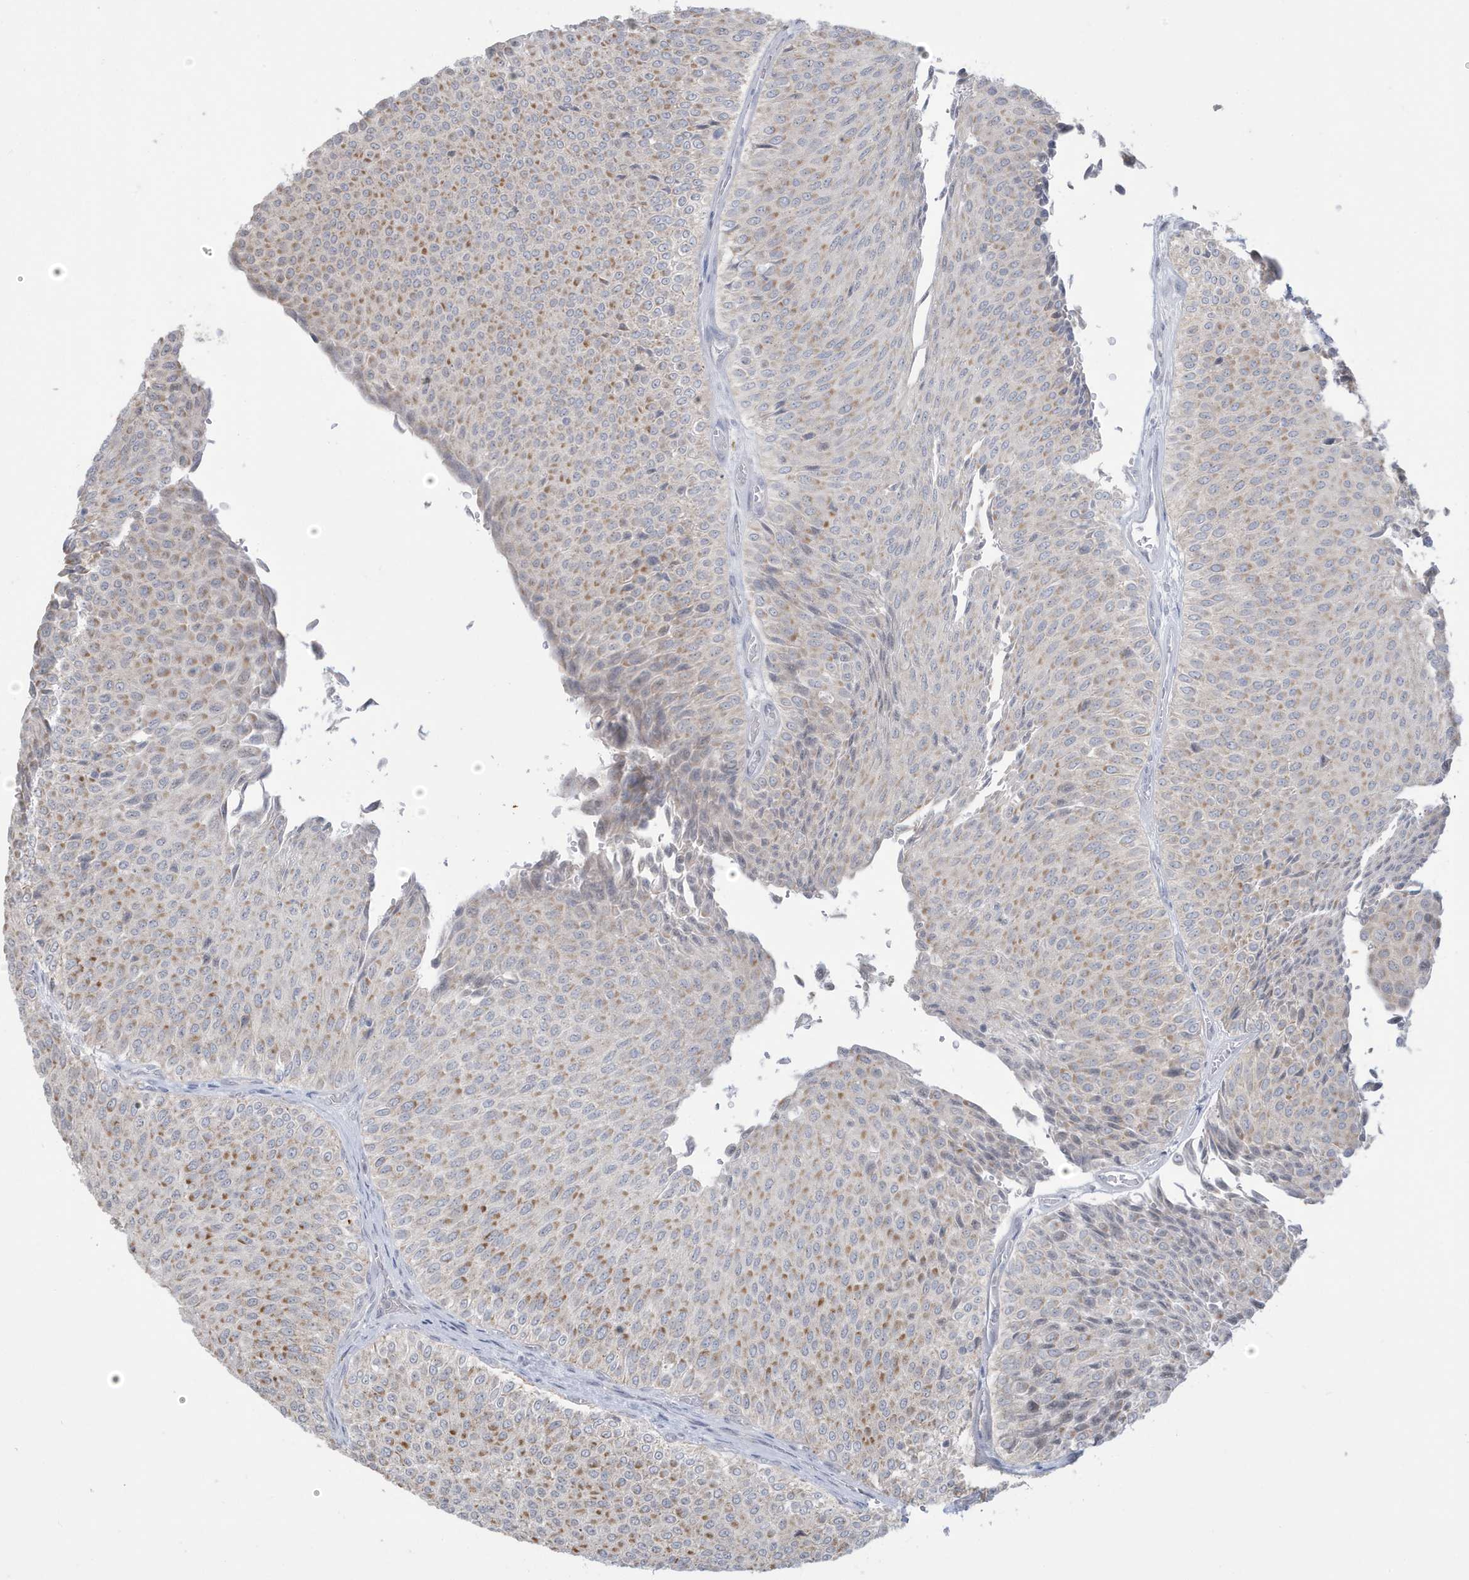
{"staining": {"intensity": "moderate", "quantity": "<25%", "location": "cytoplasmic/membranous"}, "tissue": "urothelial cancer", "cell_type": "Tumor cells", "image_type": "cancer", "snomed": [{"axis": "morphology", "description": "Urothelial carcinoma, Low grade"}, {"axis": "topography", "description": "Urinary bladder"}], "caption": "This micrograph displays immunohistochemistry staining of human low-grade urothelial carcinoma, with low moderate cytoplasmic/membranous expression in approximately <25% of tumor cells.", "gene": "FNDC1", "patient": {"sex": "male", "age": 78}}